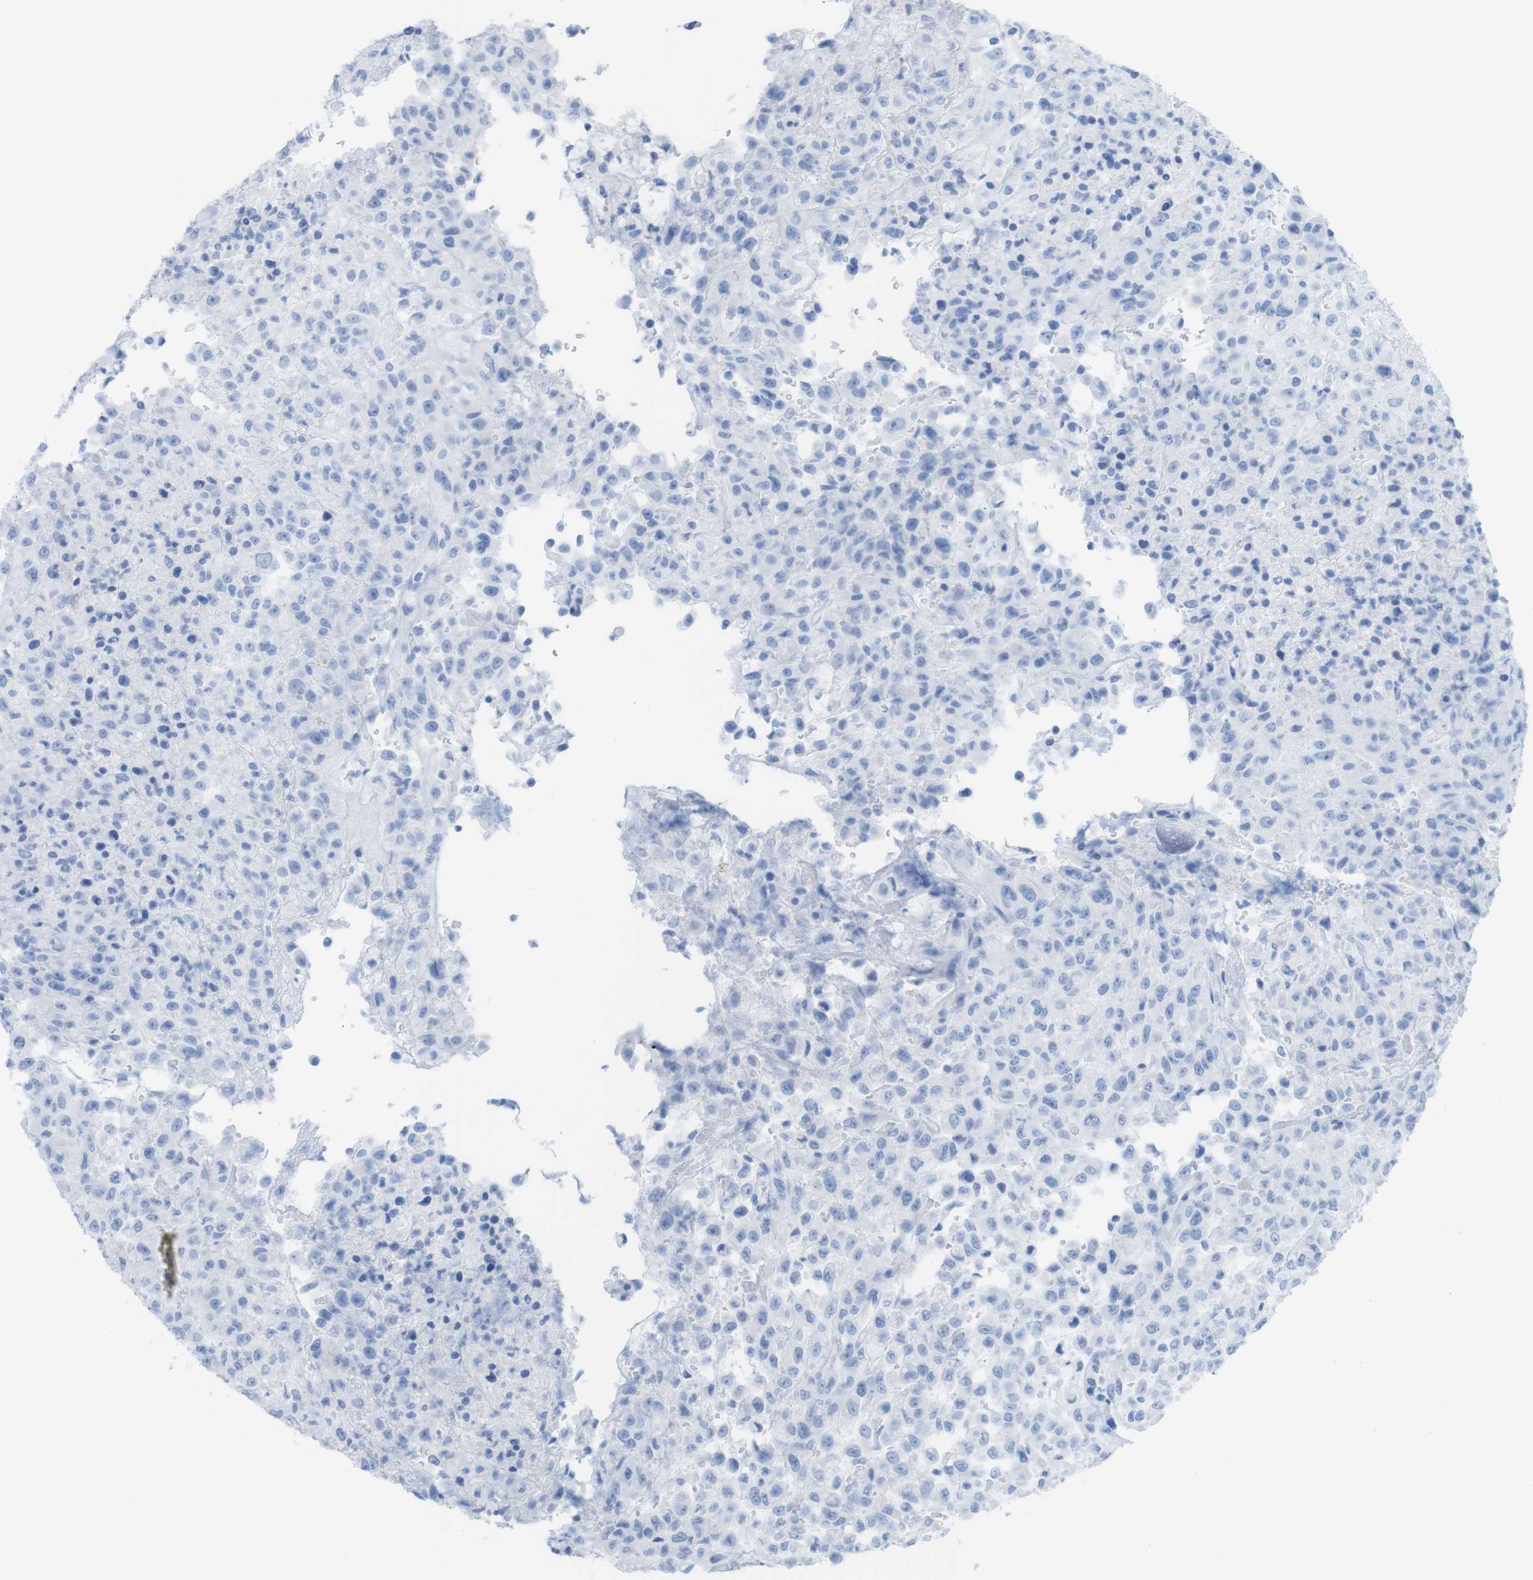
{"staining": {"intensity": "negative", "quantity": "none", "location": "none"}, "tissue": "urothelial cancer", "cell_type": "Tumor cells", "image_type": "cancer", "snomed": [{"axis": "morphology", "description": "Urothelial carcinoma, High grade"}, {"axis": "topography", "description": "Urinary bladder"}], "caption": "Protein analysis of urothelial cancer displays no significant staining in tumor cells. Nuclei are stained in blue.", "gene": "MYH7", "patient": {"sex": "male", "age": 46}}